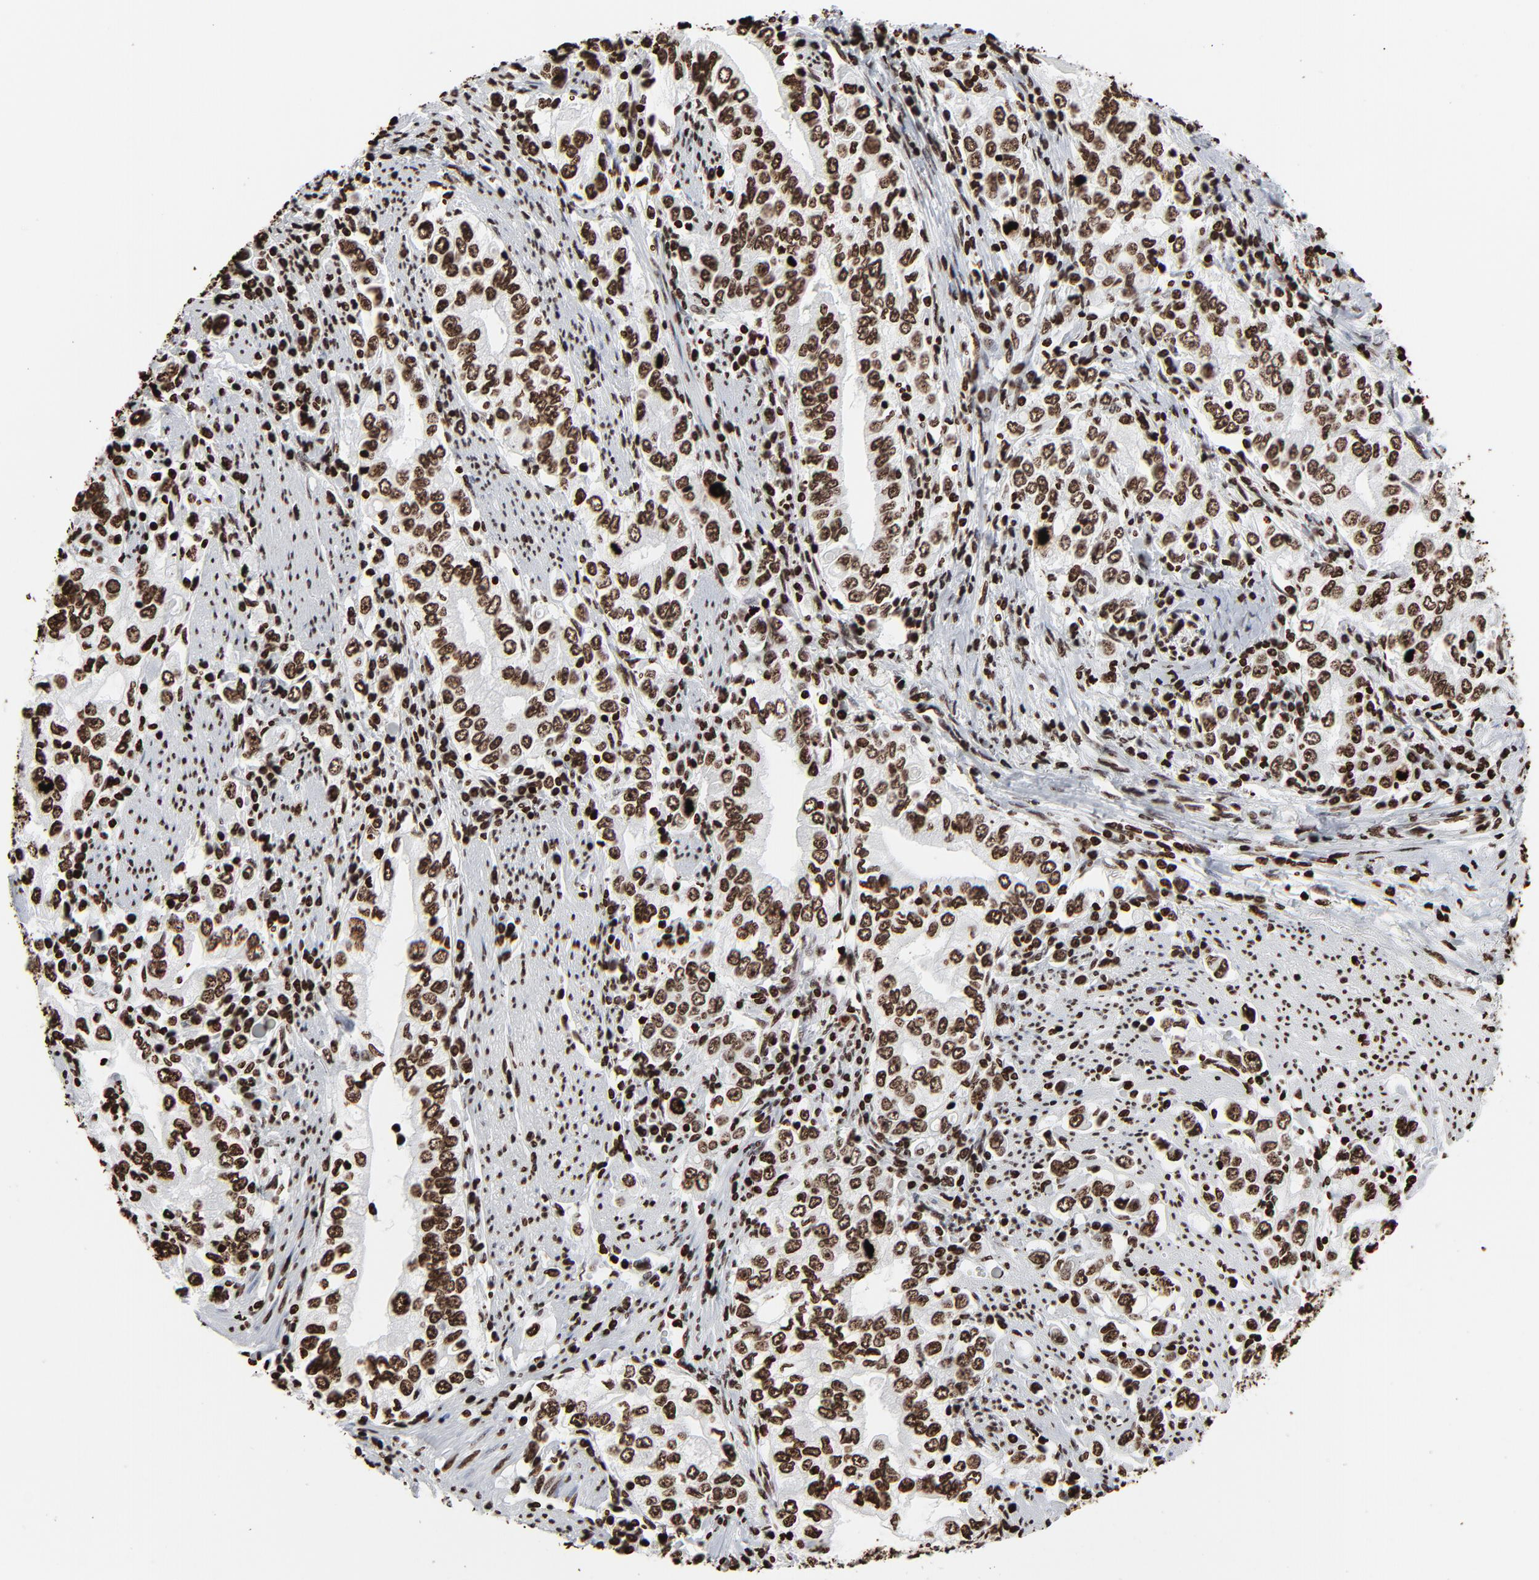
{"staining": {"intensity": "strong", "quantity": ">75%", "location": "nuclear"}, "tissue": "stomach cancer", "cell_type": "Tumor cells", "image_type": "cancer", "snomed": [{"axis": "morphology", "description": "Adenocarcinoma, NOS"}, {"axis": "topography", "description": "Stomach, lower"}], "caption": "About >75% of tumor cells in adenocarcinoma (stomach) reveal strong nuclear protein expression as visualized by brown immunohistochemical staining.", "gene": "H3-4", "patient": {"sex": "female", "age": 72}}